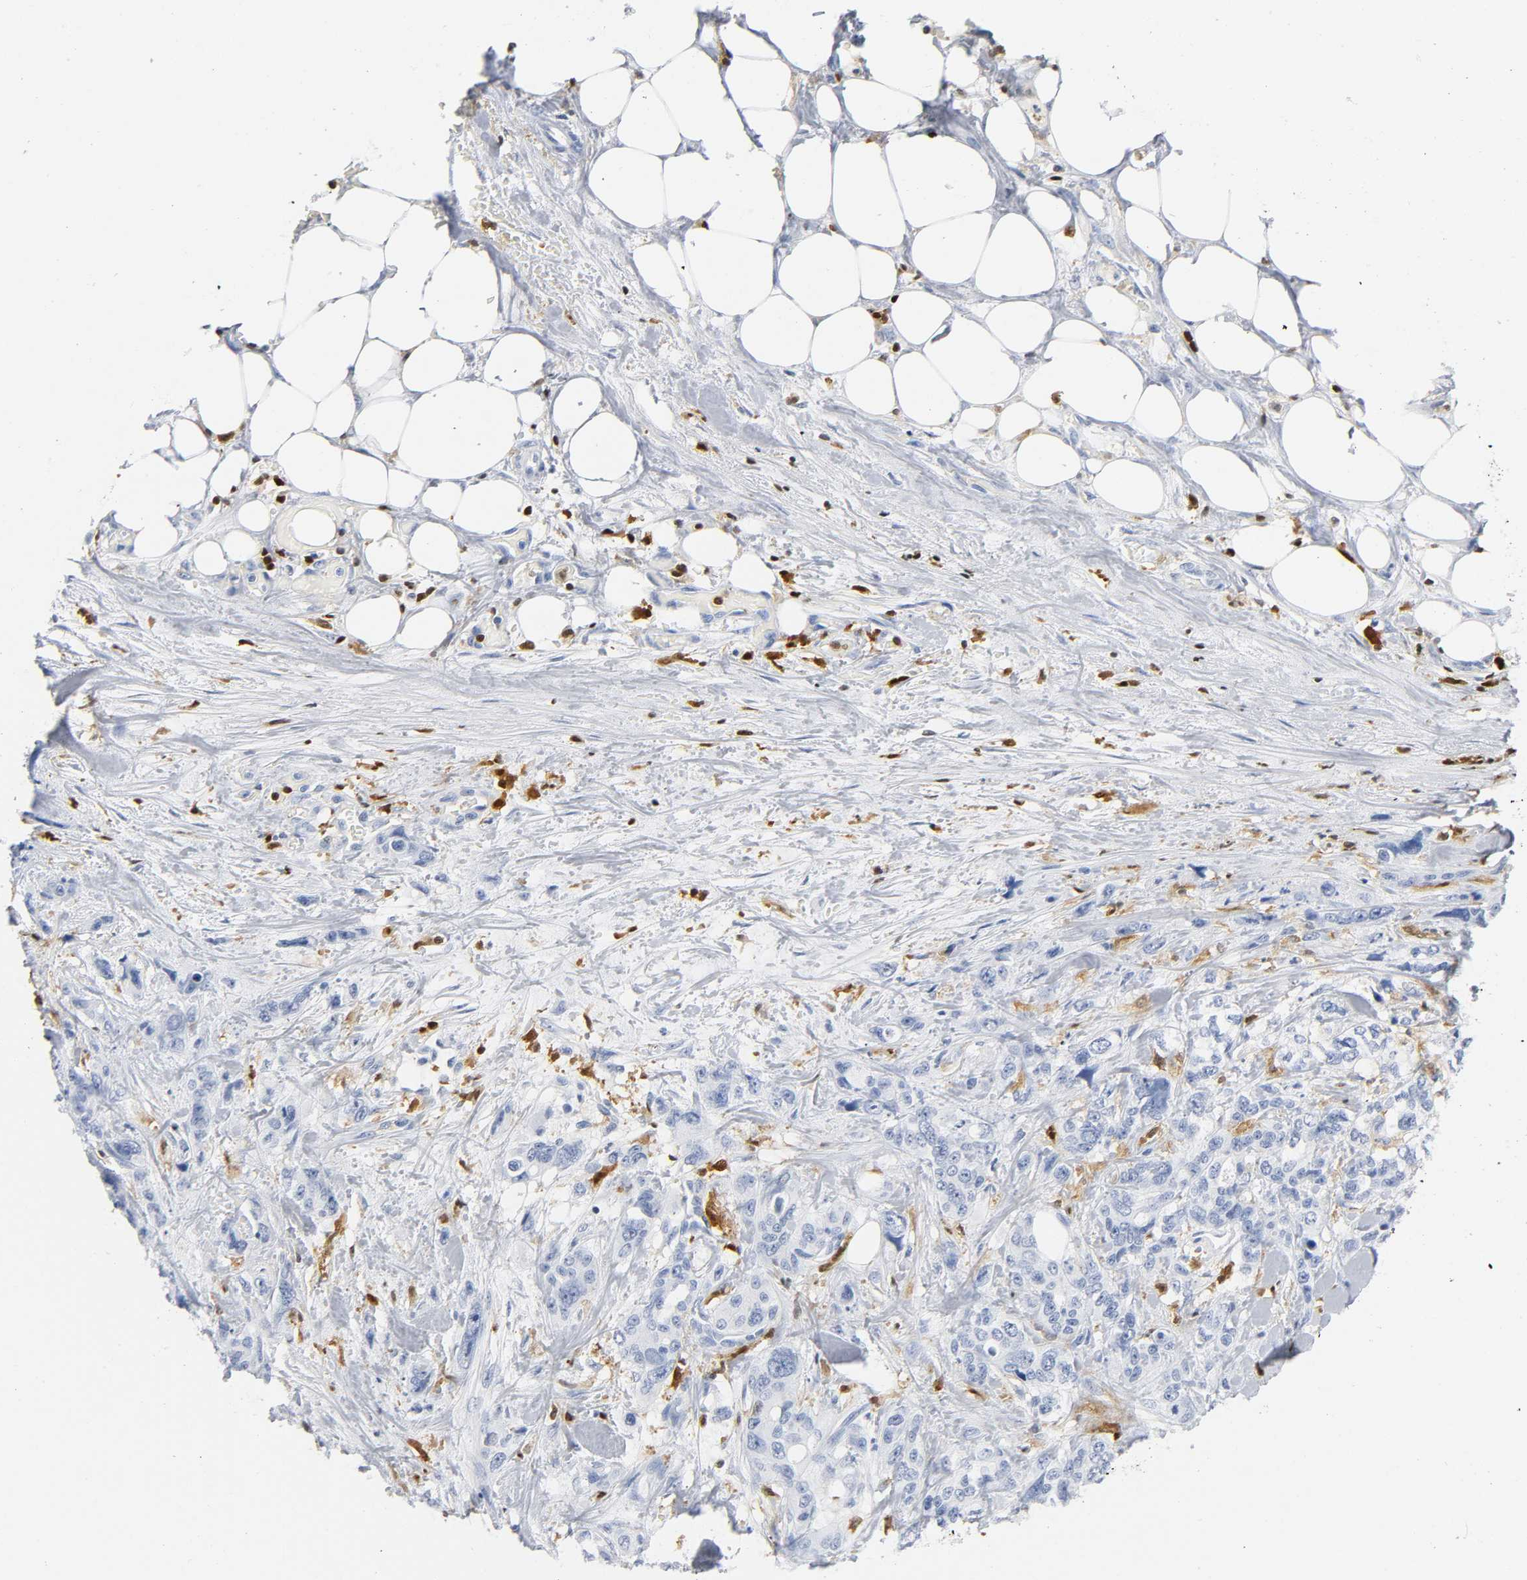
{"staining": {"intensity": "negative", "quantity": "none", "location": "none"}, "tissue": "pancreatic cancer", "cell_type": "Tumor cells", "image_type": "cancer", "snomed": [{"axis": "morphology", "description": "Adenocarcinoma, NOS"}, {"axis": "topography", "description": "Pancreas"}], "caption": "Tumor cells are negative for protein expression in human adenocarcinoma (pancreatic).", "gene": "DOK2", "patient": {"sex": "male", "age": 82}}